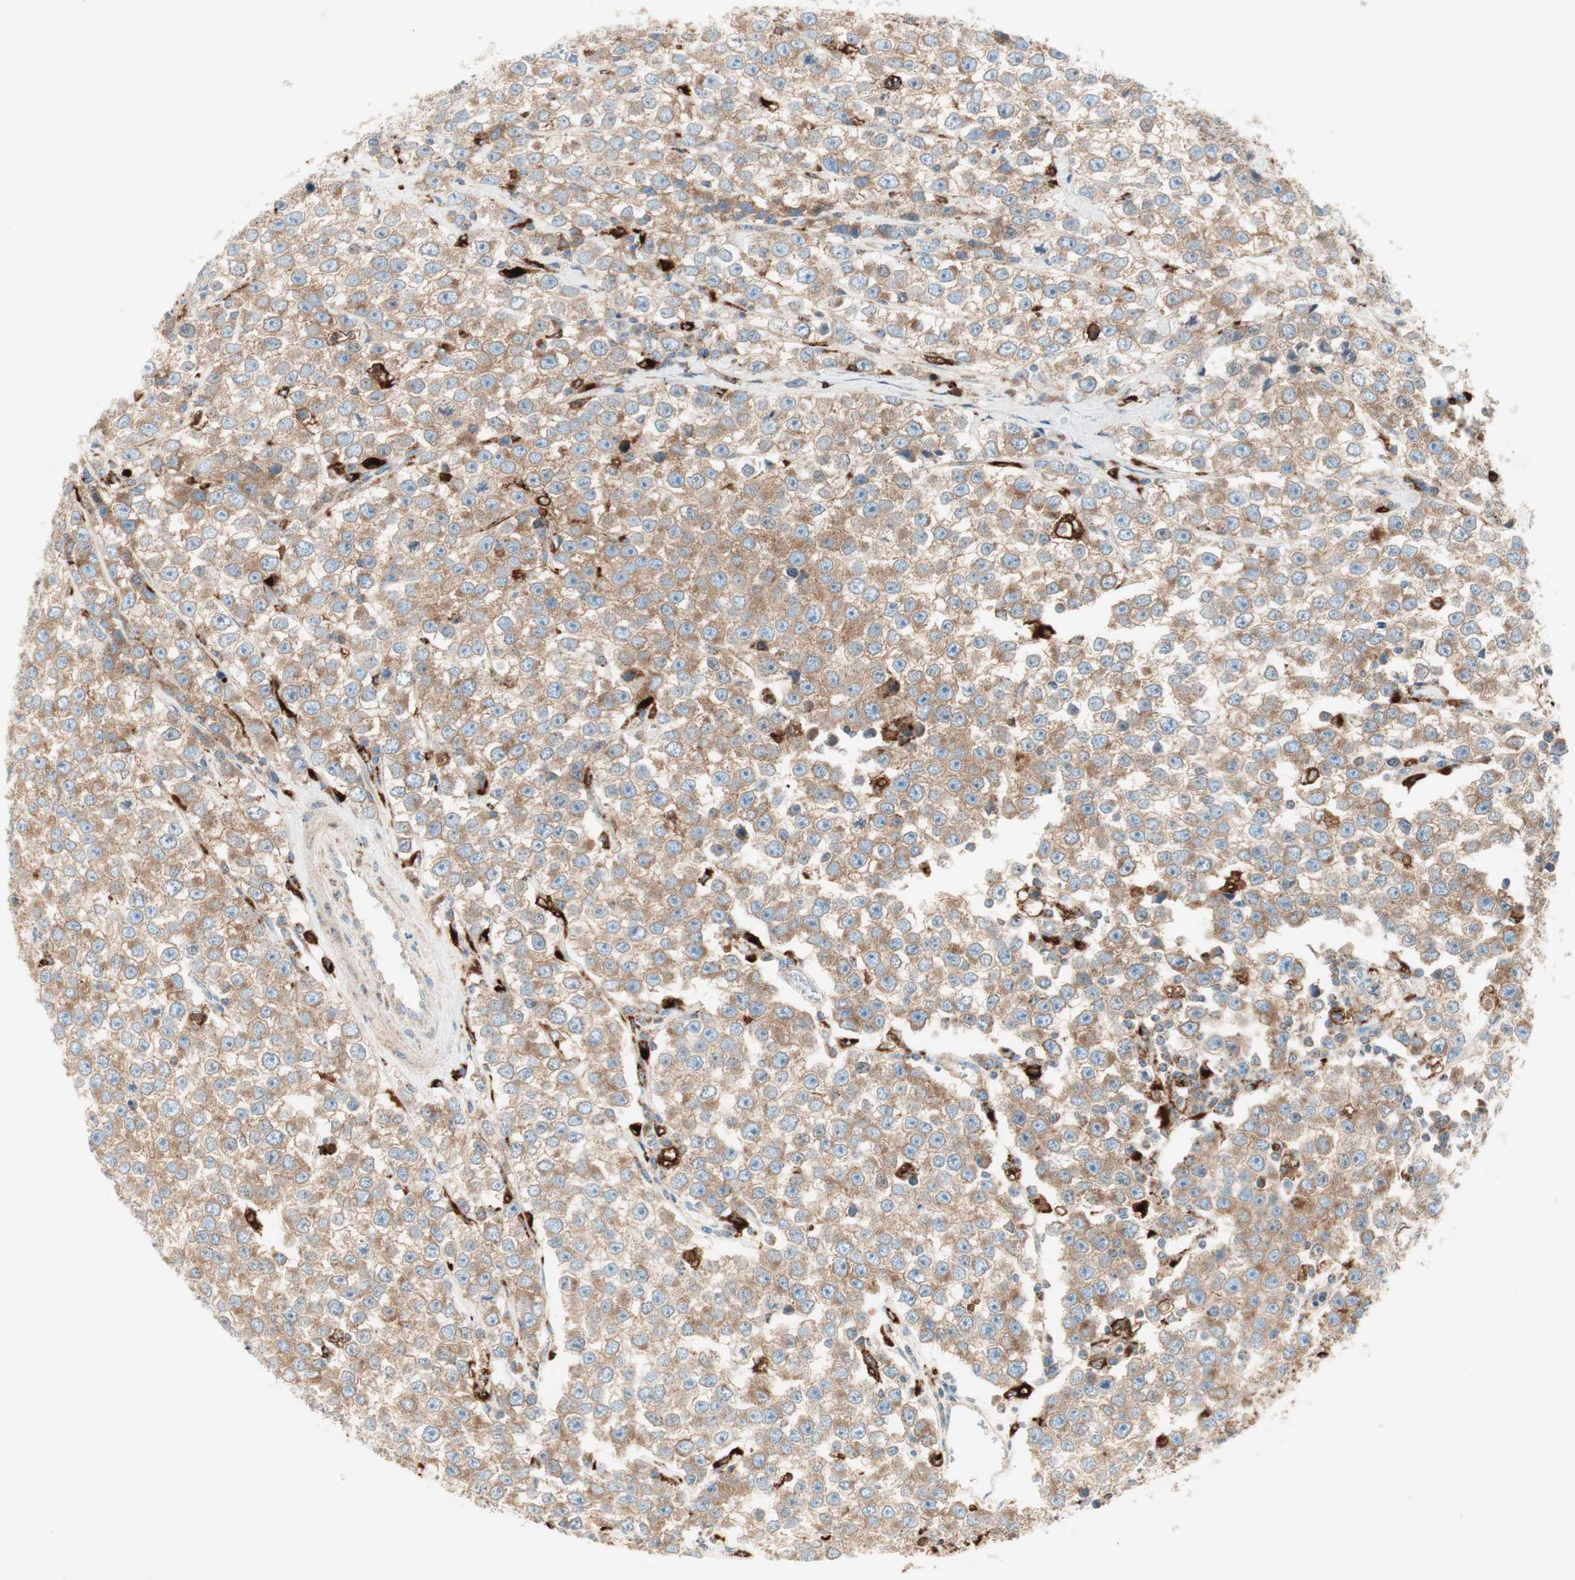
{"staining": {"intensity": "weak", "quantity": ">75%", "location": "cytoplasmic/membranous"}, "tissue": "testis cancer", "cell_type": "Tumor cells", "image_type": "cancer", "snomed": [{"axis": "morphology", "description": "Seminoma, NOS"}, {"axis": "morphology", "description": "Carcinoma, Embryonal, NOS"}, {"axis": "topography", "description": "Testis"}], "caption": "Protein staining reveals weak cytoplasmic/membranous staining in about >75% of tumor cells in testis cancer.", "gene": "ATP6V1G1", "patient": {"sex": "male", "age": 52}}